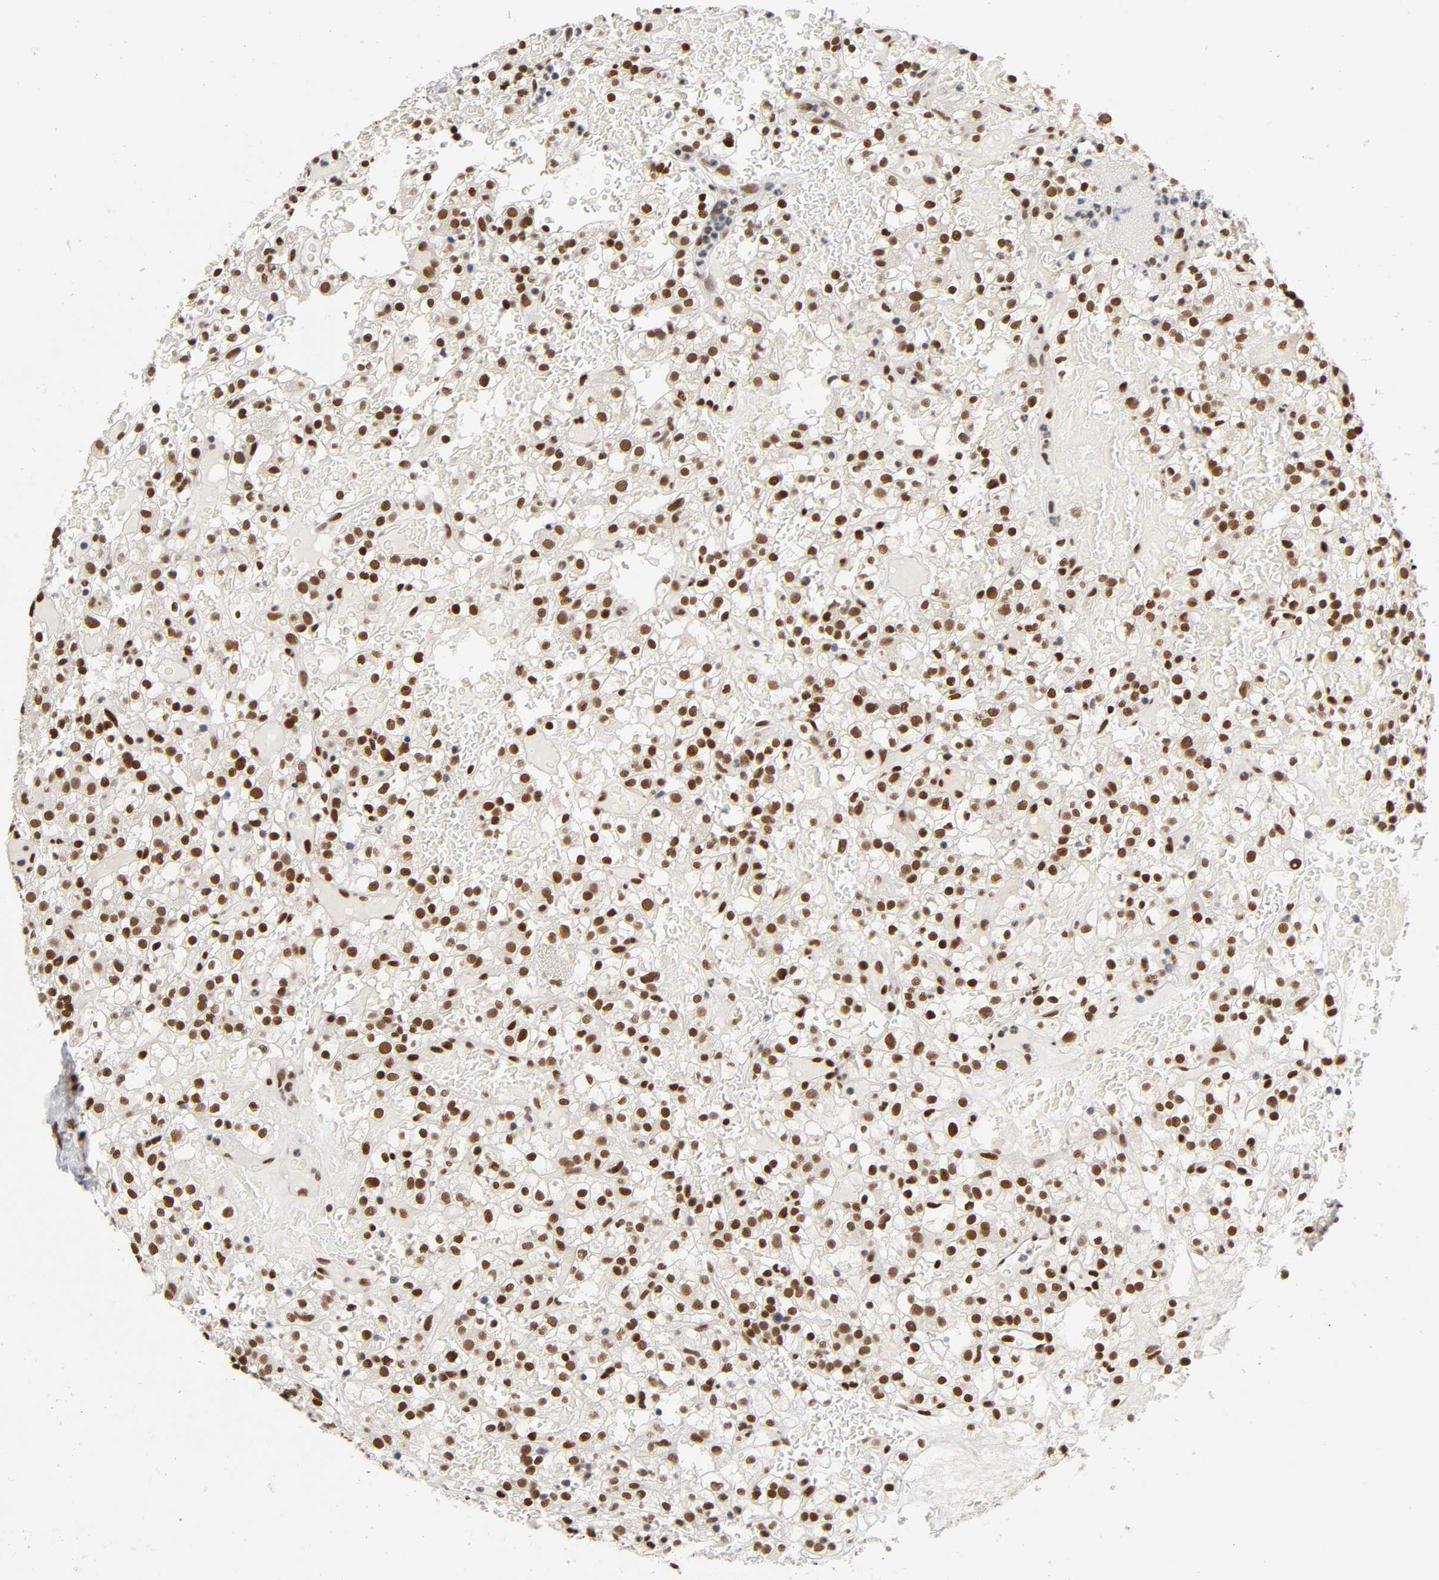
{"staining": {"intensity": "strong", "quantity": ">75%", "location": "nuclear"}, "tissue": "renal cancer", "cell_type": "Tumor cells", "image_type": "cancer", "snomed": [{"axis": "morphology", "description": "Normal tissue, NOS"}, {"axis": "morphology", "description": "Adenocarcinoma, NOS"}, {"axis": "topography", "description": "Kidney"}], "caption": "Tumor cells reveal high levels of strong nuclear expression in approximately >75% of cells in human renal cancer. (Brightfield microscopy of DAB IHC at high magnification).", "gene": "NR3C1", "patient": {"sex": "female", "age": 72}}